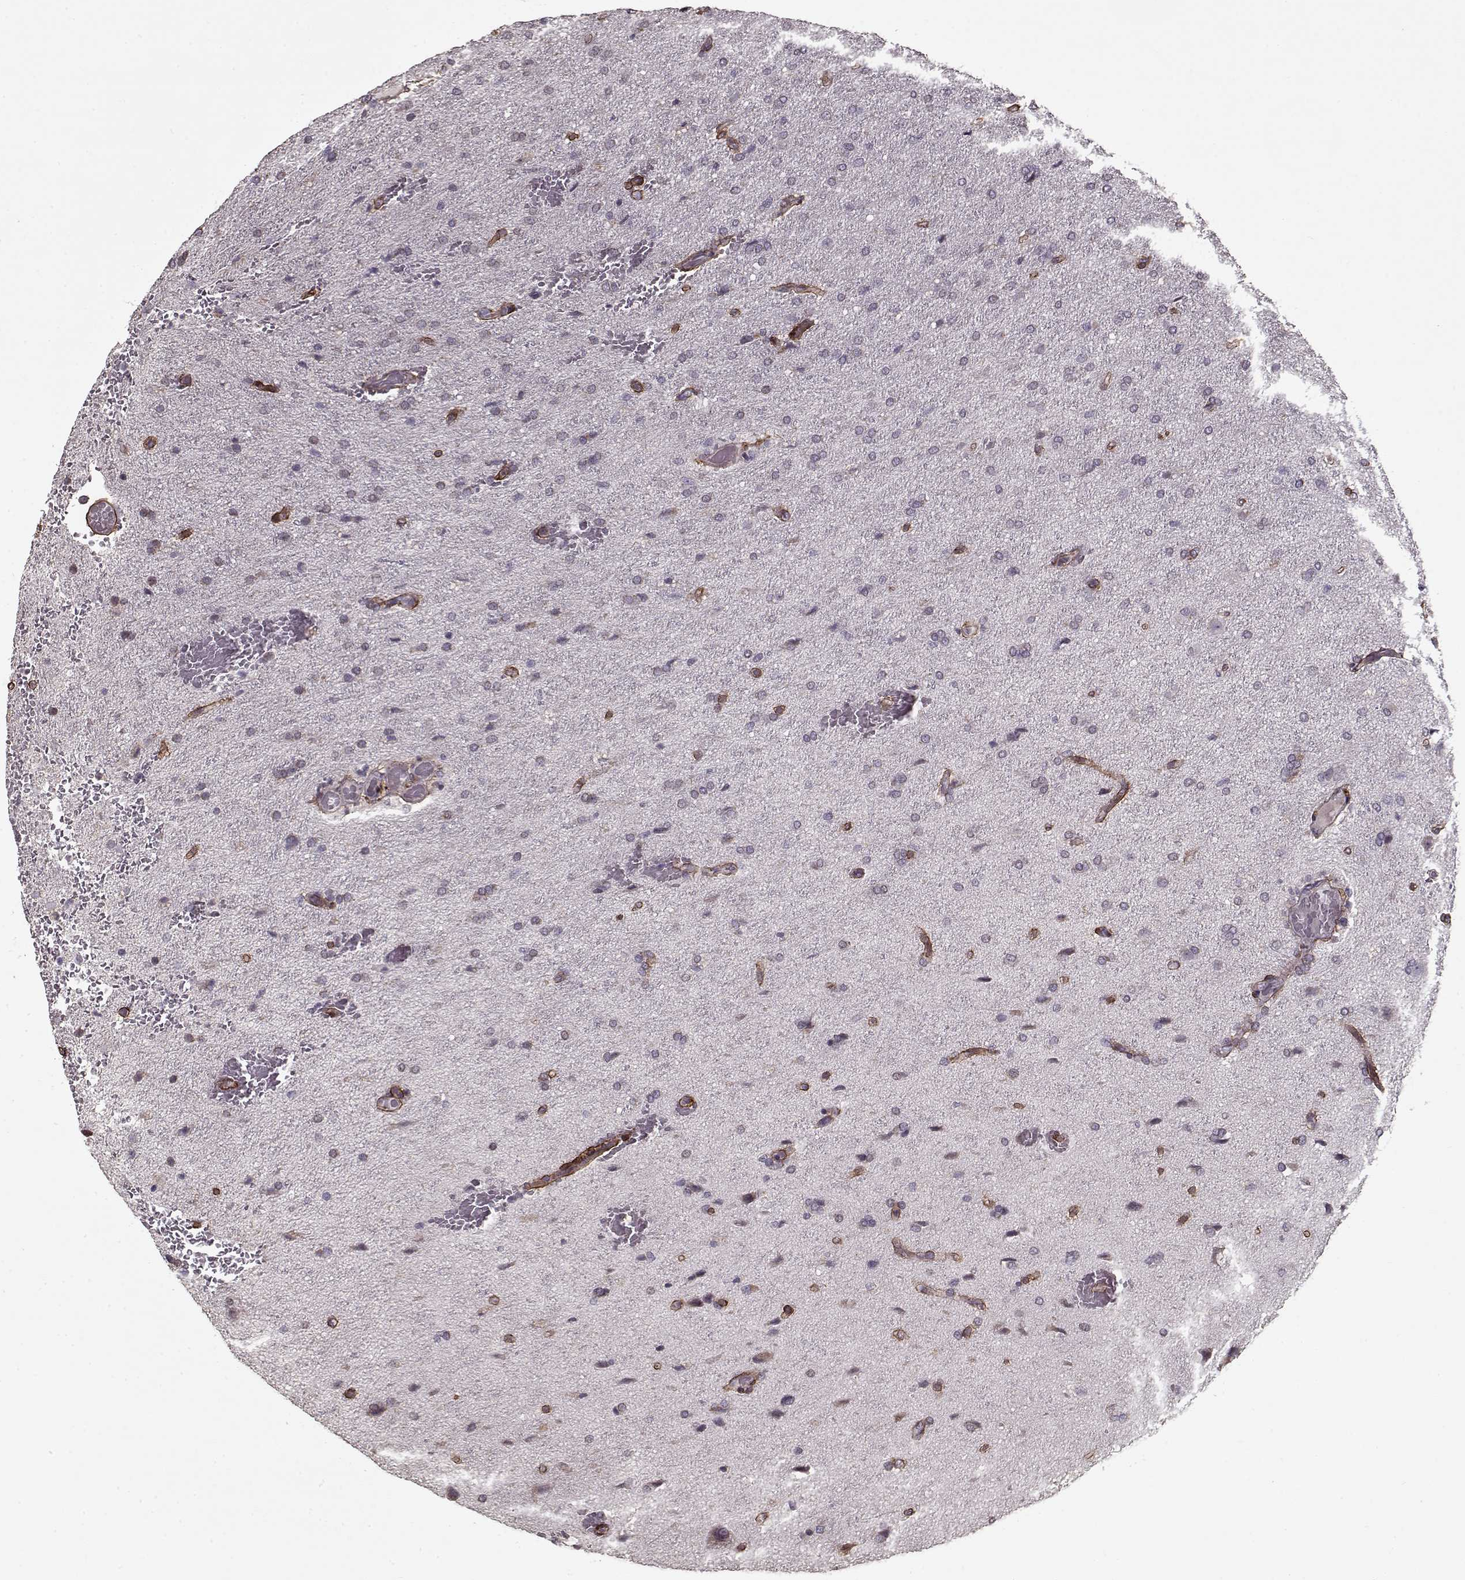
{"staining": {"intensity": "negative", "quantity": "none", "location": "none"}, "tissue": "glioma", "cell_type": "Tumor cells", "image_type": "cancer", "snomed": [{"axis": "morphology", "description": "Glioma, malignant, High grade"}, {"axis": "topography", "description": "Brain"}], "caption": "Tumor cells show no significant protein expression in glioma.", "gene": "LAMA2", "patient": {"sex": "male", "age": 68}}